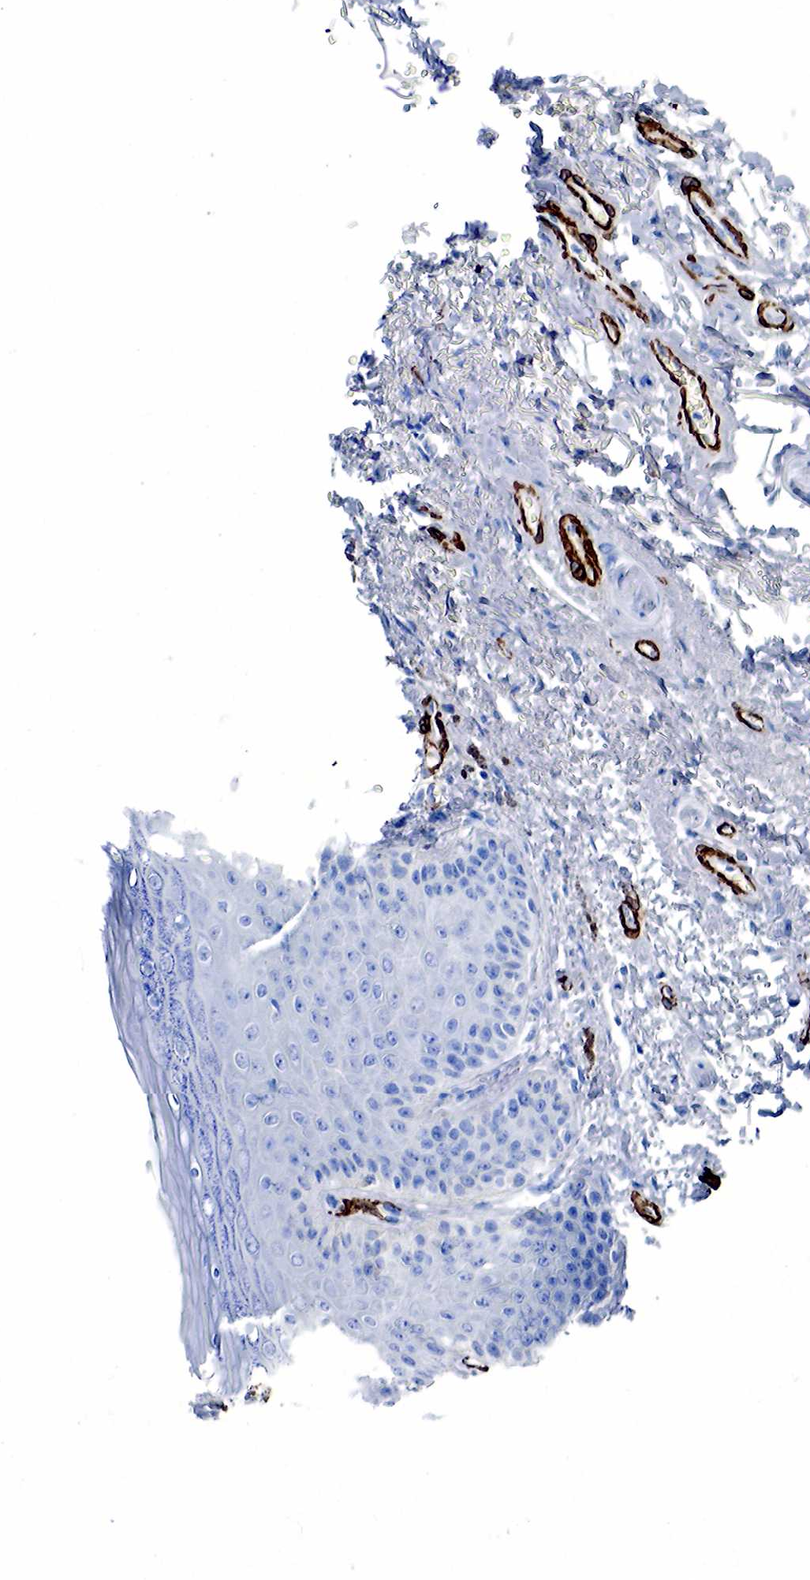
{"staining": {"intensity": "negative", "quantity": "none", "location": "none"}, "tissue": "skin", "cell_type": "Epidermal cells", "image_type": "normal", "snomed": [{"axis": "morphology", "description": "Normal tissue, NOS"}, {"axis": "topography", "description": "Anal"}, {"axis": "topography", "description": "Peripheral nerve tissue"}], "caption": "Immunohistochemistry (IHC) of normal human skin reveals no staining in epidermal cells. (Stains: DAB immunohistochemistry (IHC) with hematoxylin counter stain, Microscopy: brightfield microscopy at high magnification).", "gene": "ACTA2", "patient": {"sex": "female", "age": 46}}